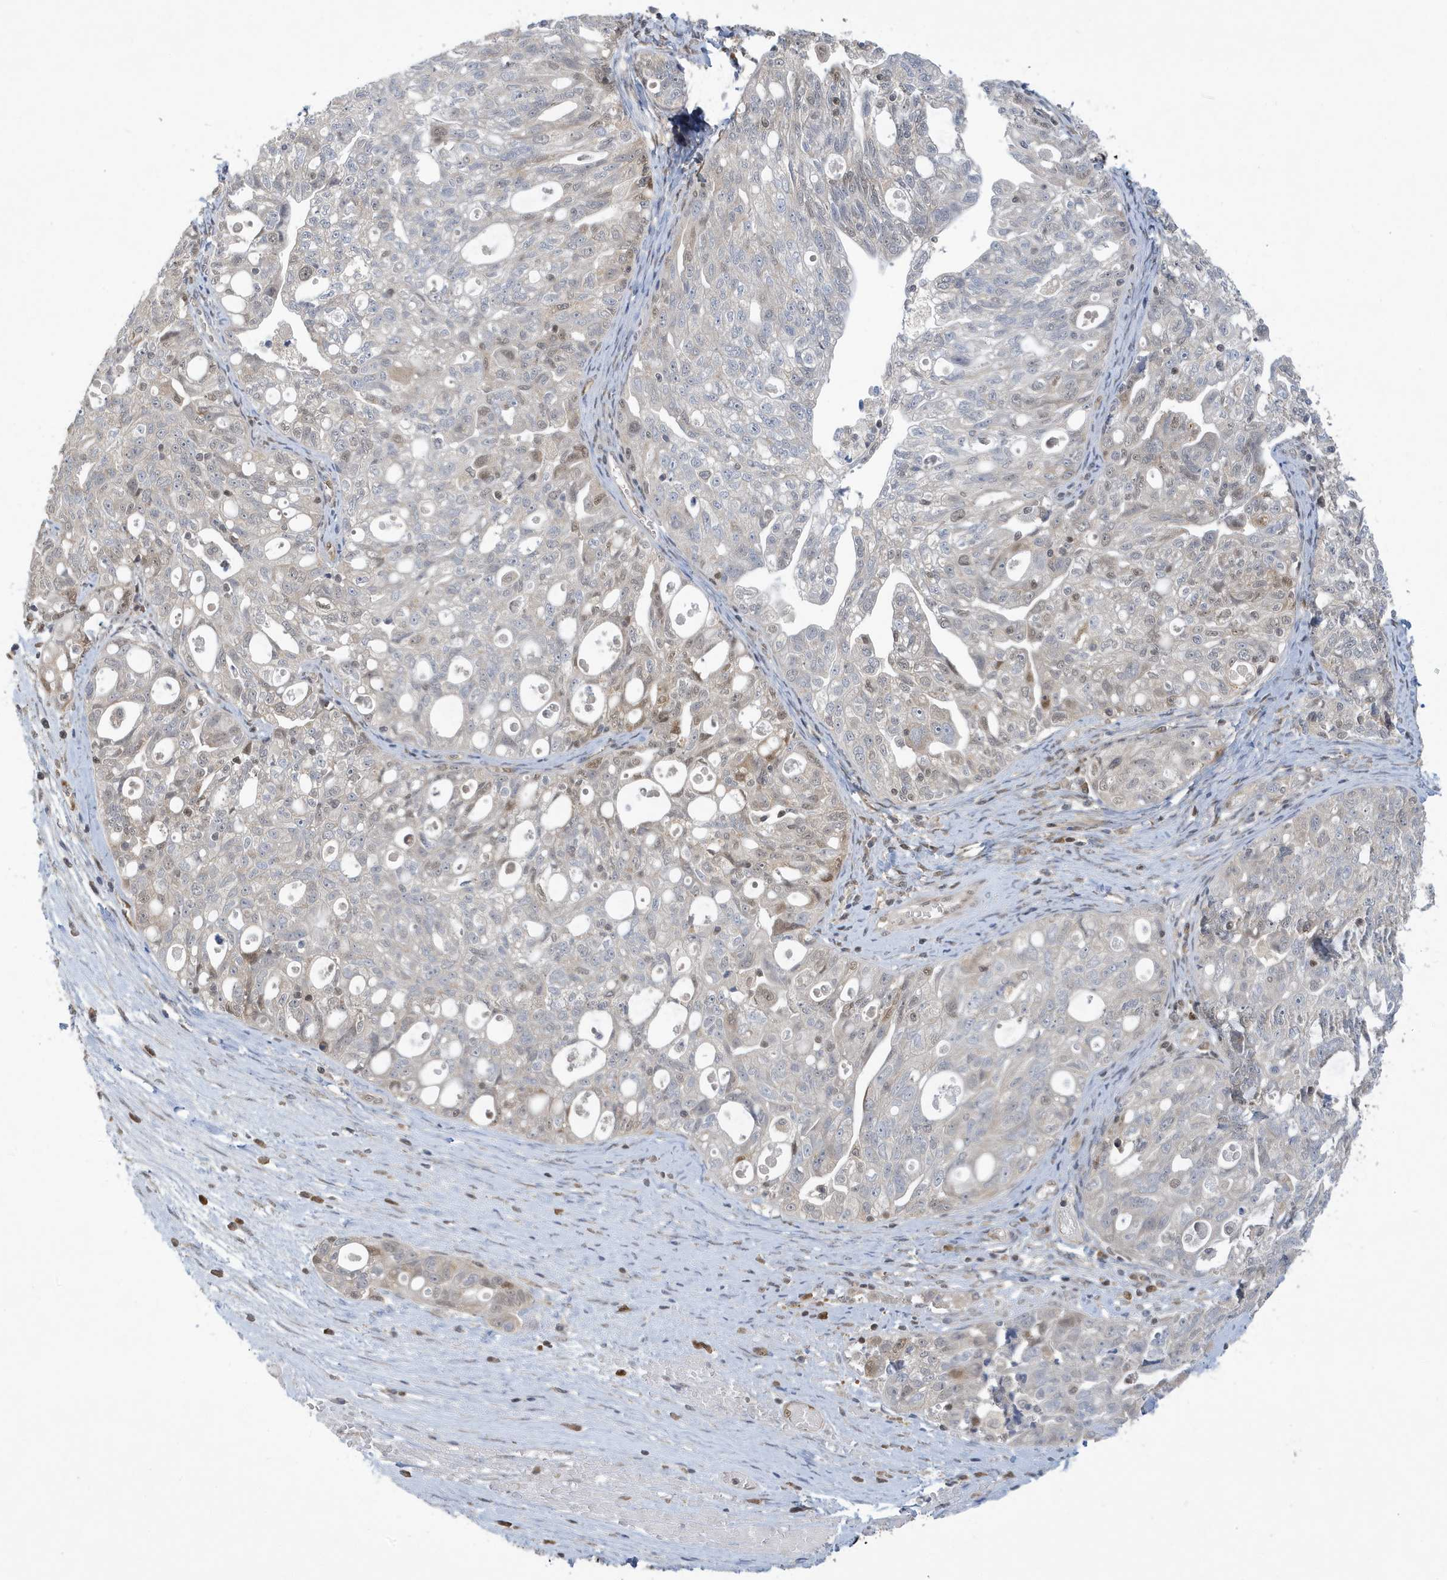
{"staining": {"intensity": "weak", "quantity": "<25%", "location": "nuclear"}, "tissue": "ovarian cancer", "cell_type": "Tumor cells", "image_type": "cancer", "snomed": [{"axis": "morphology", "description": "Carcinoma, NOS"}, {"axis": "morphology", "description": "Cystadenocarcinoma, serous, NOS"}, {"axis": "topography", "description": "Ovary"}], "caption": "Immunohistochemistry (IHC) of ovarian cancer (serous cystadenocarcinoma) reveals no positivity in tumor cells. (Brightfield microscopy of DAB (3,3'-diaminobenzidine) immunohistochemistry (IHC) at high magnification).", "gene": "NCOA7", "patient": {"sex": "female", "age": 69}}